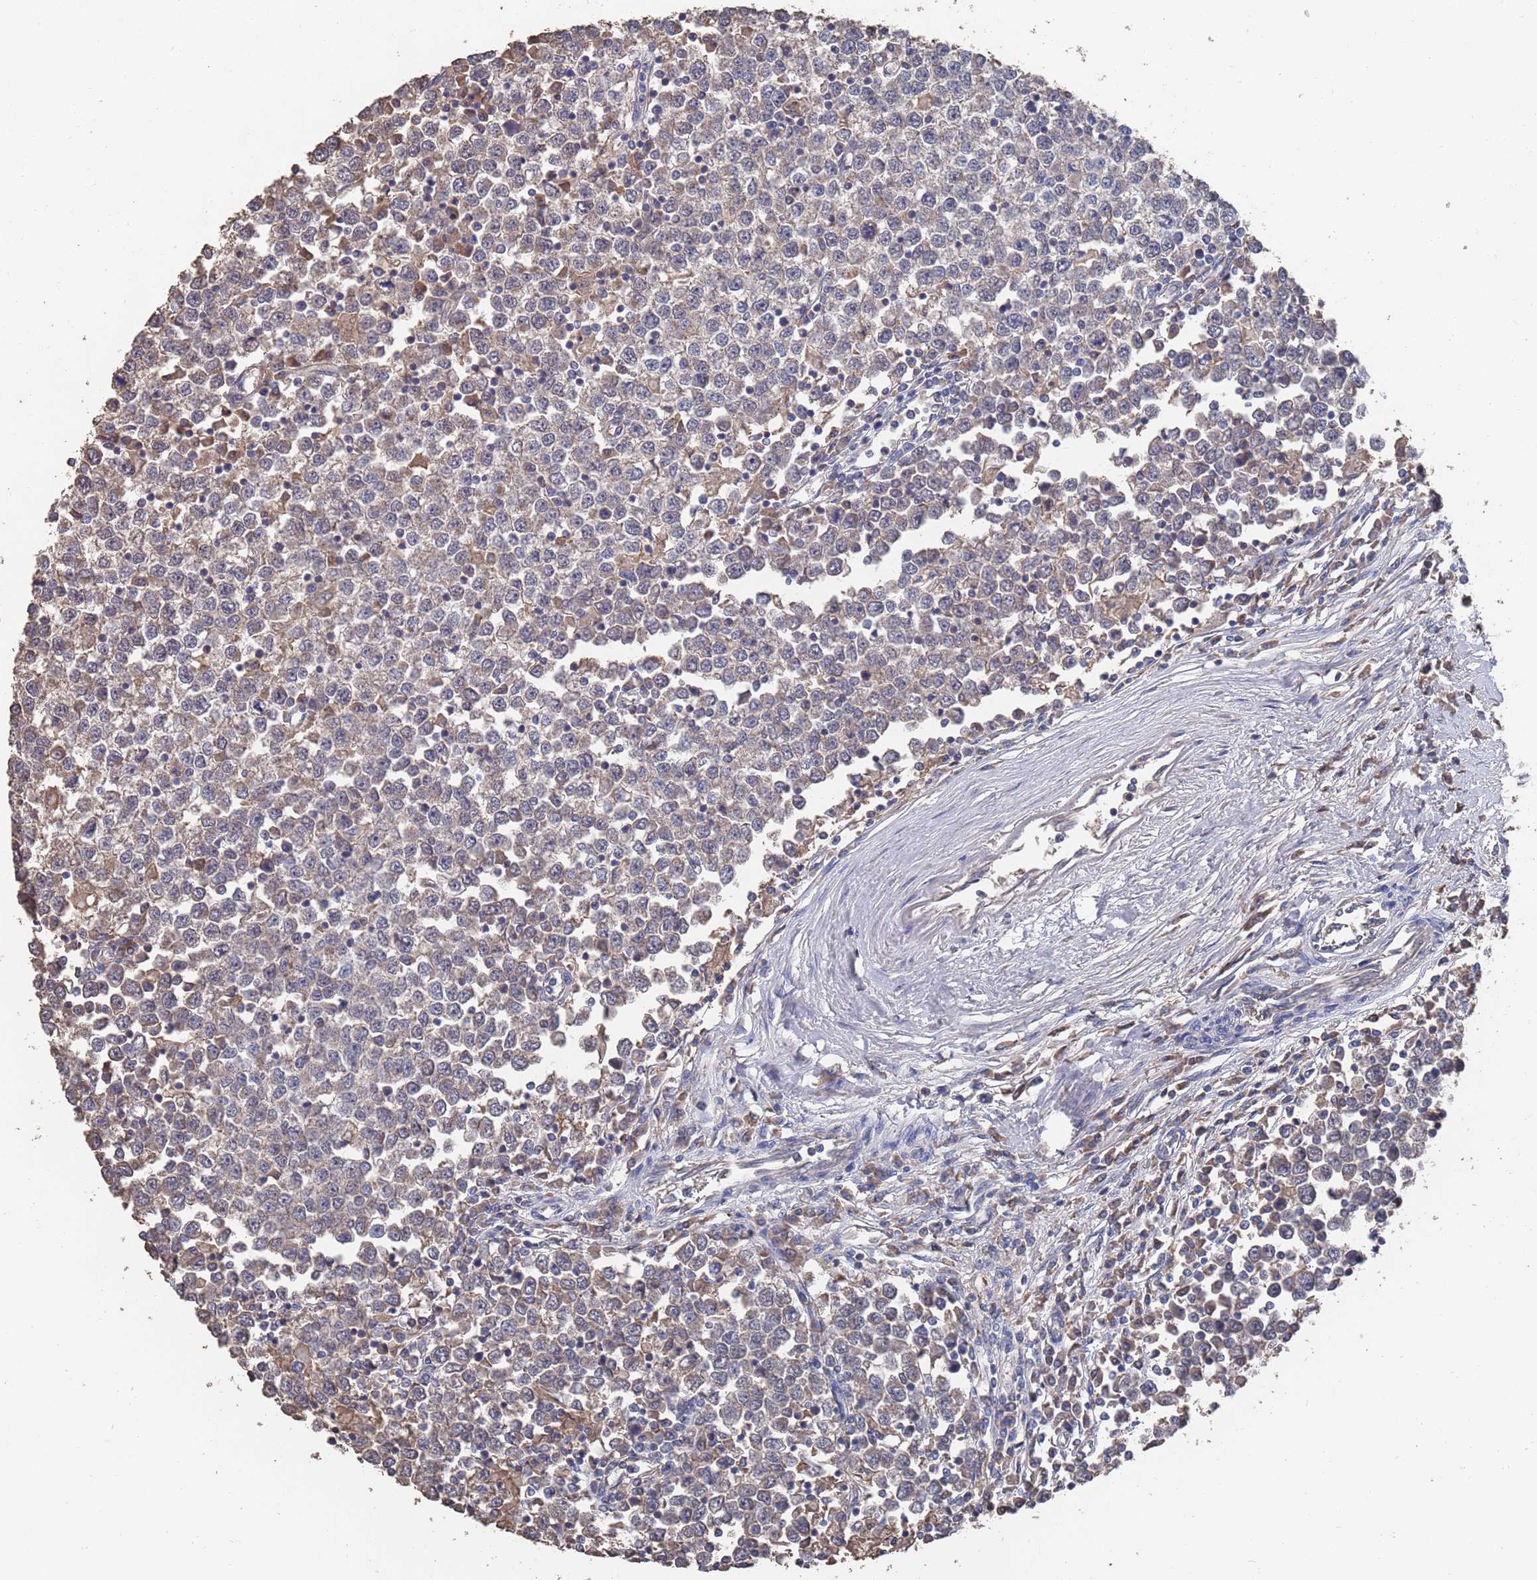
{"staining": {"intensity": "weak", "quantity": "<25%", "location": "cytoplasmic/membranous"}, "tissue": "testis cancer", "cell_type": "Tumor cells", "image_type": "cancer", "snomed": [{"axis": "morphology", "description": "Seminoma, NOS"}, {"axis": "topography", "description": "Testis"}], "caption": "Testis seminoma was stained to show a protein in brown. There is no significant positivity in tumor cells. (DAB immunohistochemistry (IHC) visualized using brightfield microscopy, high magnification).", "gene": "BTBD18", "patient": {"sex": "male", "age": 65}}